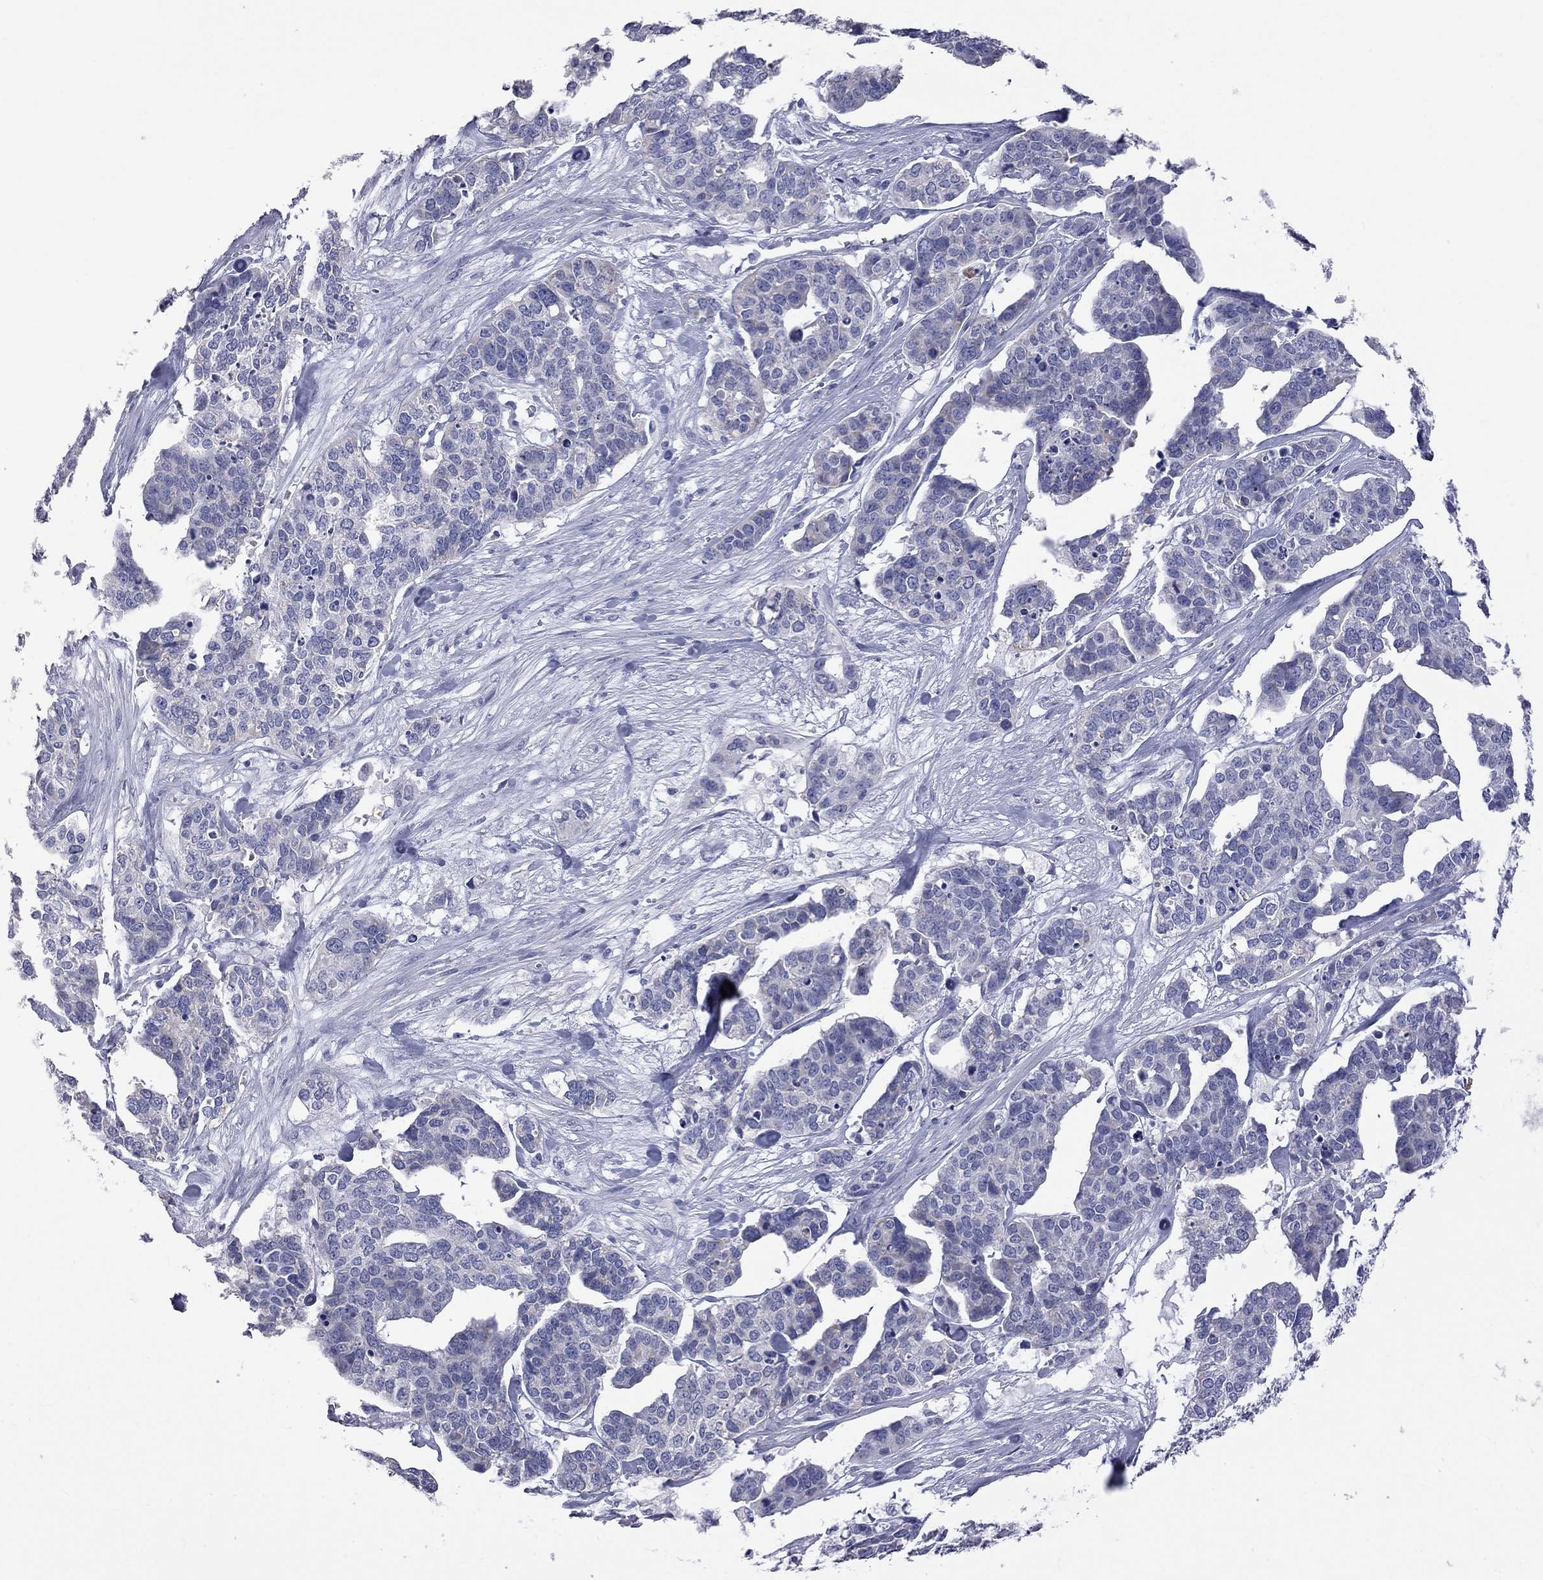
{"staining": {"intensity": "negative", "quantity": "none", "location": "none"}, "tissue": "ovarian cancer", "cell_type": "Tumor cells", "image_type": "cancer", "snomed": [{"axis": "morphology", "description": "Carcinoma, endometroid"}, {"axis": "topography", "description": "Ovary"}], "caption": "DAB (3,3'-diaminobenzidine) immunohistochemical staining of human ovarian cancer reveals no significant positivity in tumor cells. (DAB immunohistochemistry with hematoxylin counter stain).", "gene": "KCND2", "patient": {"sex": "female", "age": 65}}